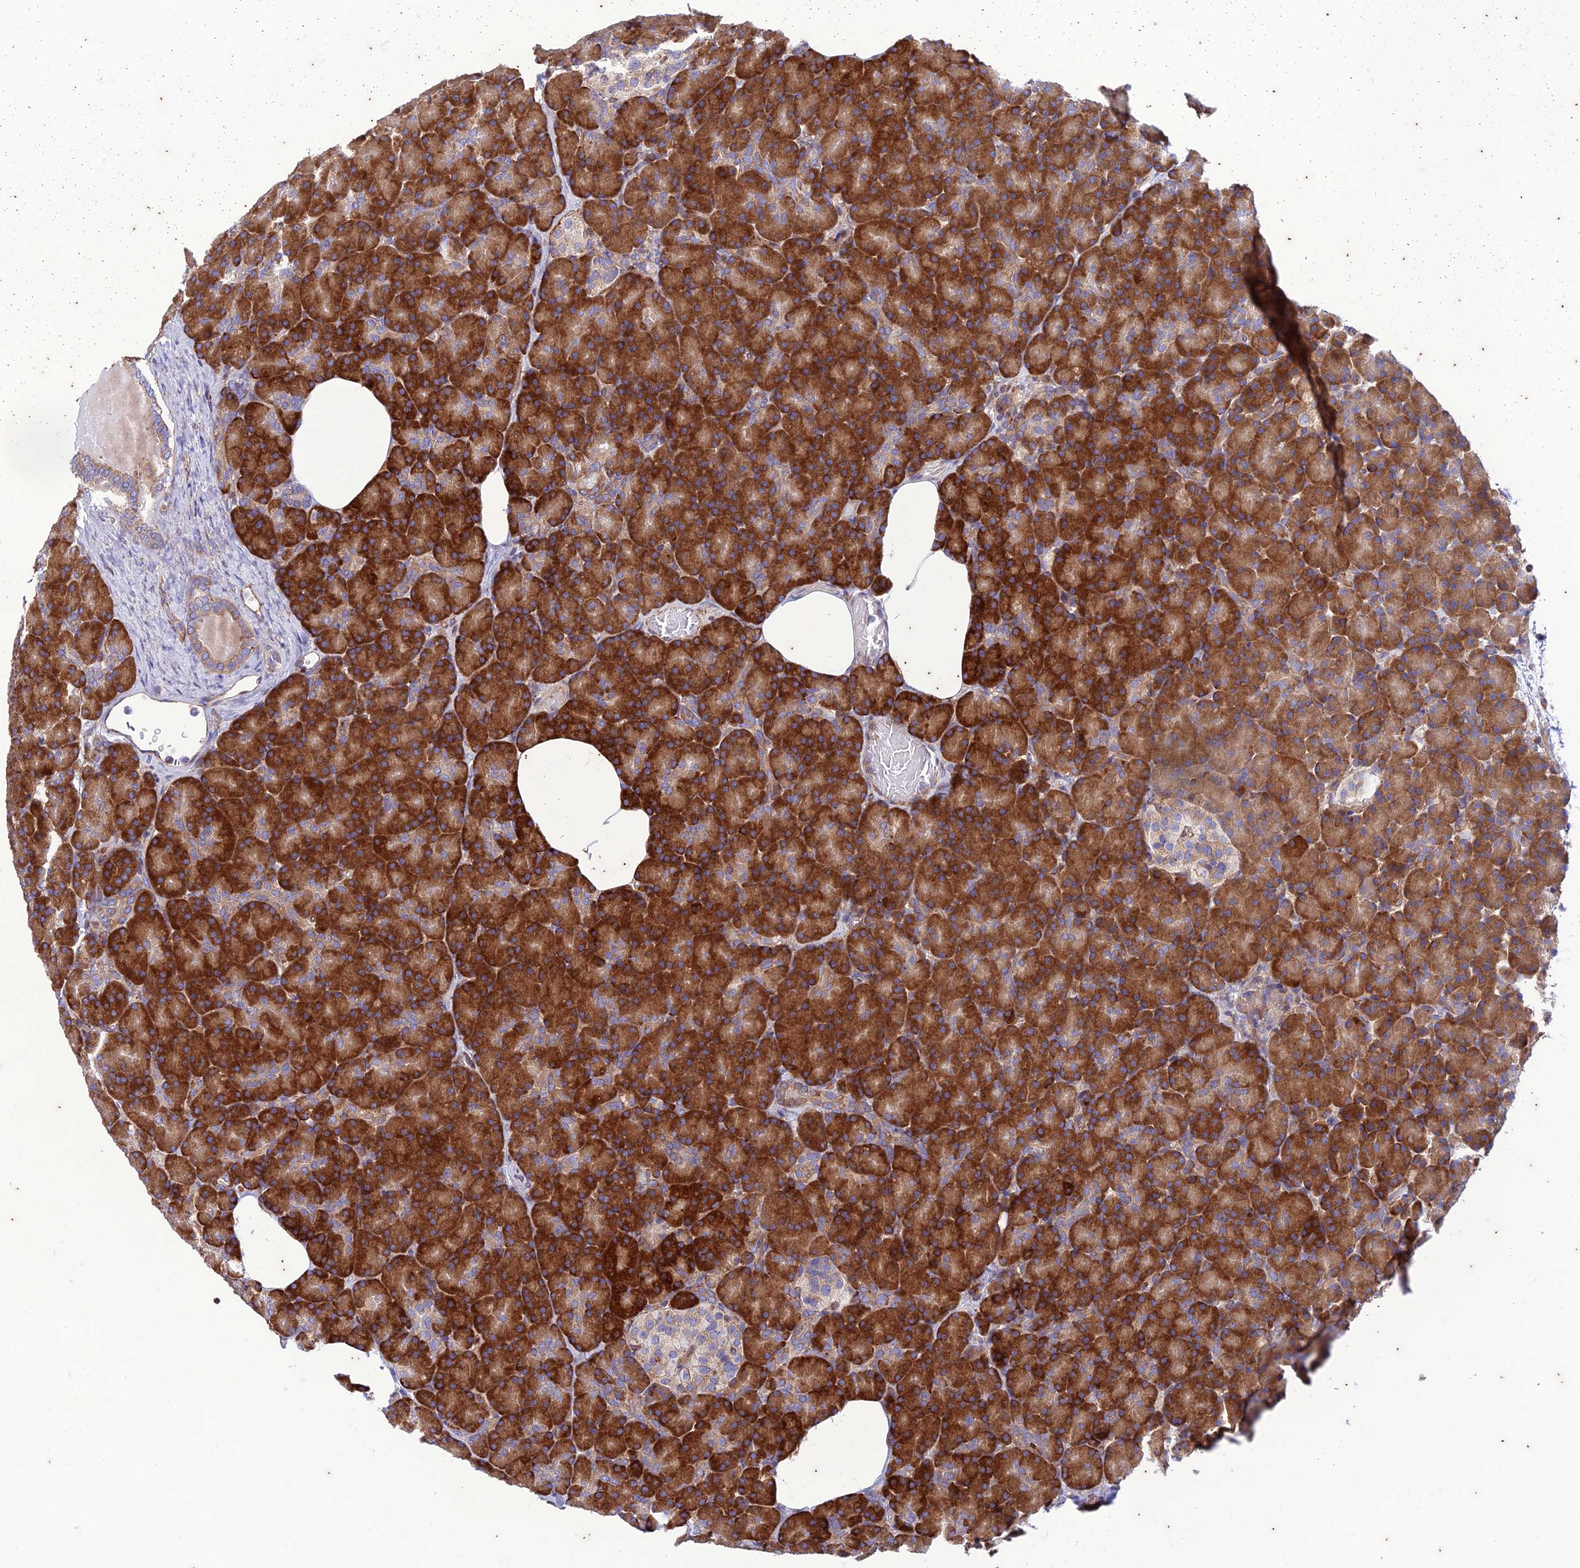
{"staining": {"intensity": "strong", "quantity": ">75%", "location": "cytoplasmic/membranous"}, "tissue": "pancreas", "cell_type": "Exocrine glandular cells", "image_type": "normal", "snomed": [{"axis": "morphology", "description": "Normal tissue, NOS"}, {"axis": "topography", "description": "Pancreas"}], "caption": "This is an image of immunohistochemistry staining of unremarkable pancreas, which shows strong staining in the cytoplasmic/membranous of exocrine glandular cells.", "gene": "PIMREG", "patient": {"sex": "female", "age": 43}}